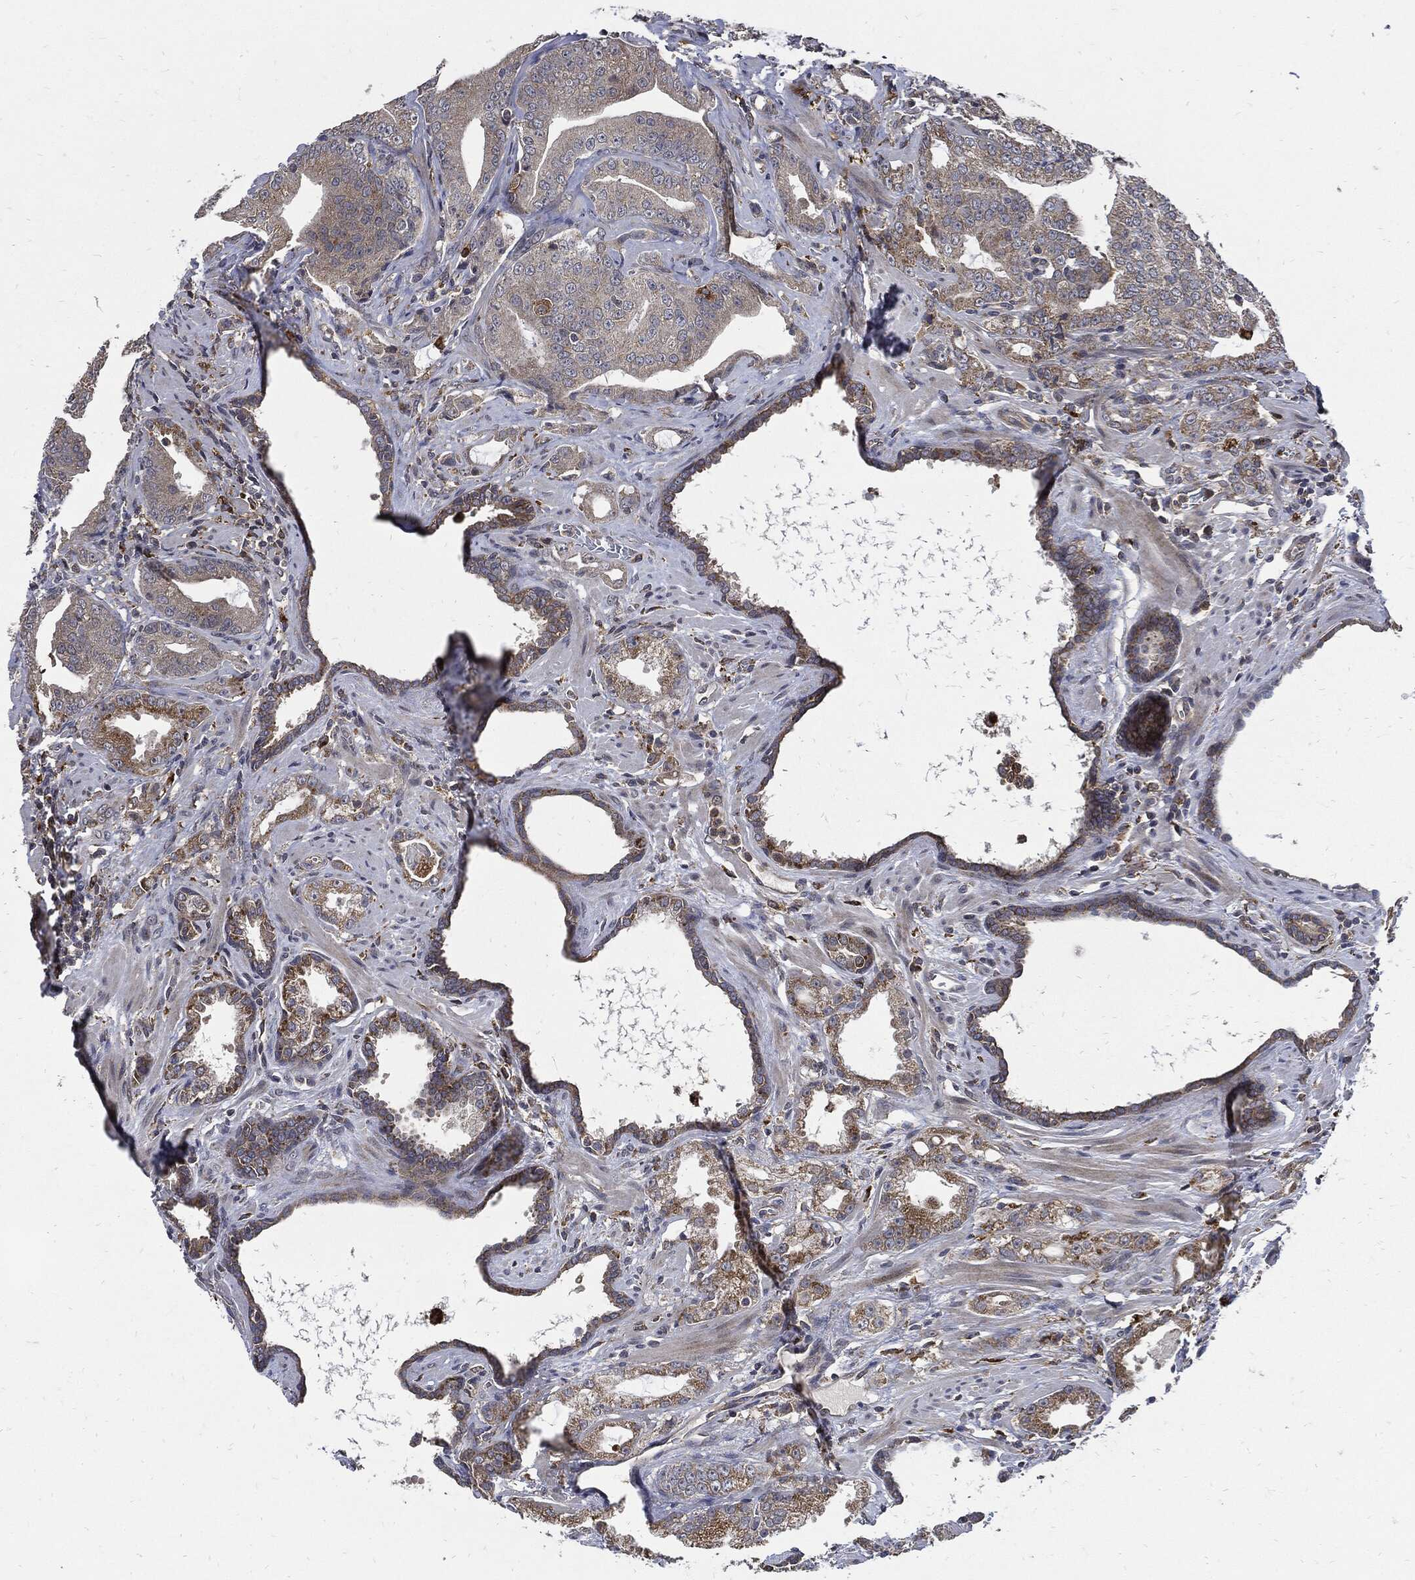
{"staining": {"intensity": "moderate", "quantity": "<25%", "location": "cytoplasmic/membranous"}, "tissue": "prostate cancer", "cell_type": "Tumor cells", "image_type": "cancer", "snomed": [{"axis": "morphology", "description": "Adenocarcinoma, Low grade"}, {"axis": "topography", "description": "Prostate"}], "caption": "This is an image of immunohistochemistry staining of prostate cancer (low-grade adenocarcinoma), which shows moderate positivity in the cytoplasmic/membranous of tumor cells.", "gene": "SLC31A2", "patient": {"sex": "male", "age": 62}}